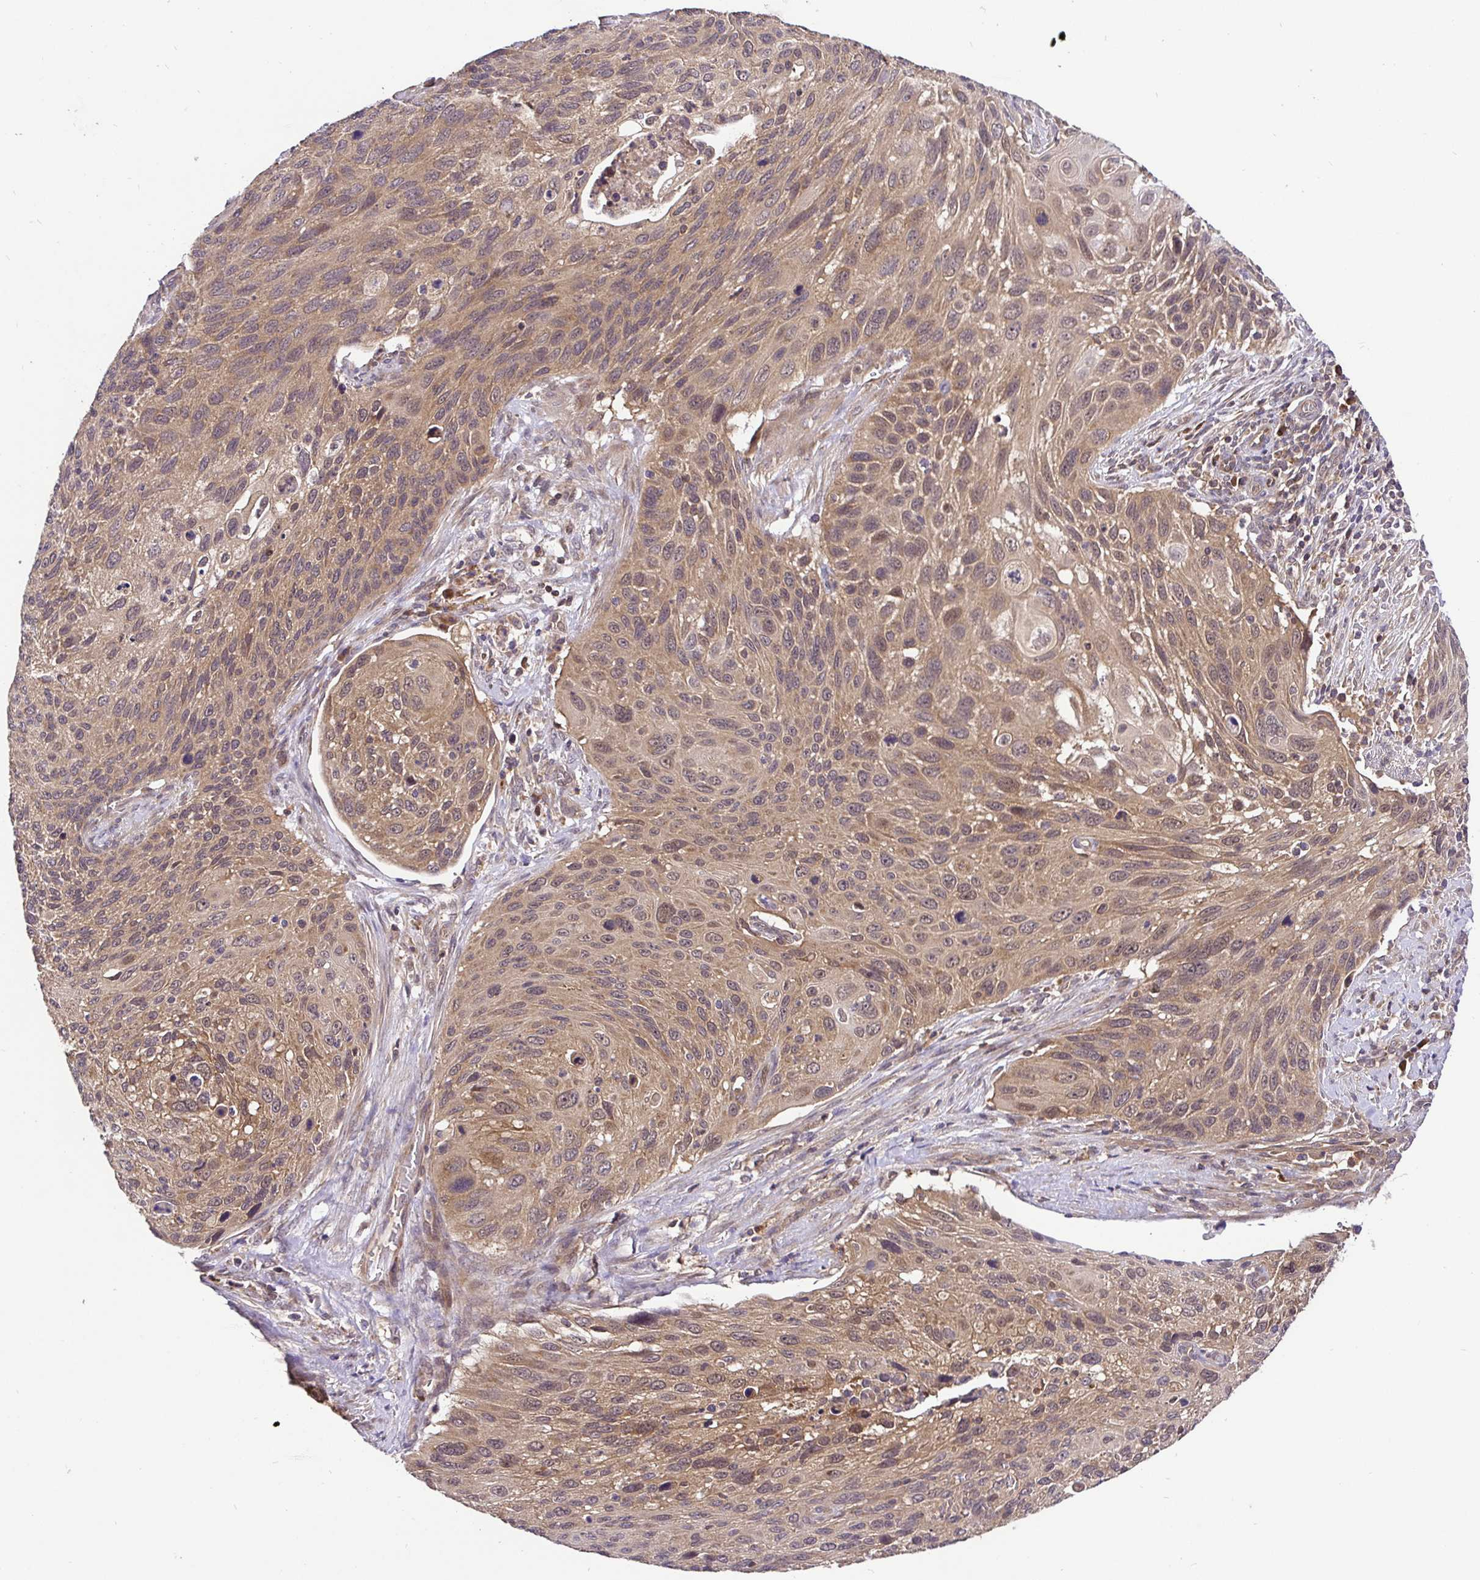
{"staining": {"intensity": "moderate", "quantity": ">75%", "location": "cytoplasmic/membranous,nuclear"}, "tissue": "cervical cancer", "cell_type": "Tumor cells", "image_type": "cancer", "snomed": [{"axis": "morphology", "description": "Squamous cell carcinoma, NOS"}, {"axis": "topography", "description": "Cervix"}], "caption": "Protein expression analysis of squamous cell carcinoma (cervical) demonstrates moderate cytoplasmic/membranous and nuclear expression in approximately >75% of tumor cells. The staining was performed using DAB, with brown indicating positive protein expression. Nuclei are stained blue with hematoxylin.", "gene": "UBE2M", "patient": {"sex": "female", "age": 70}}